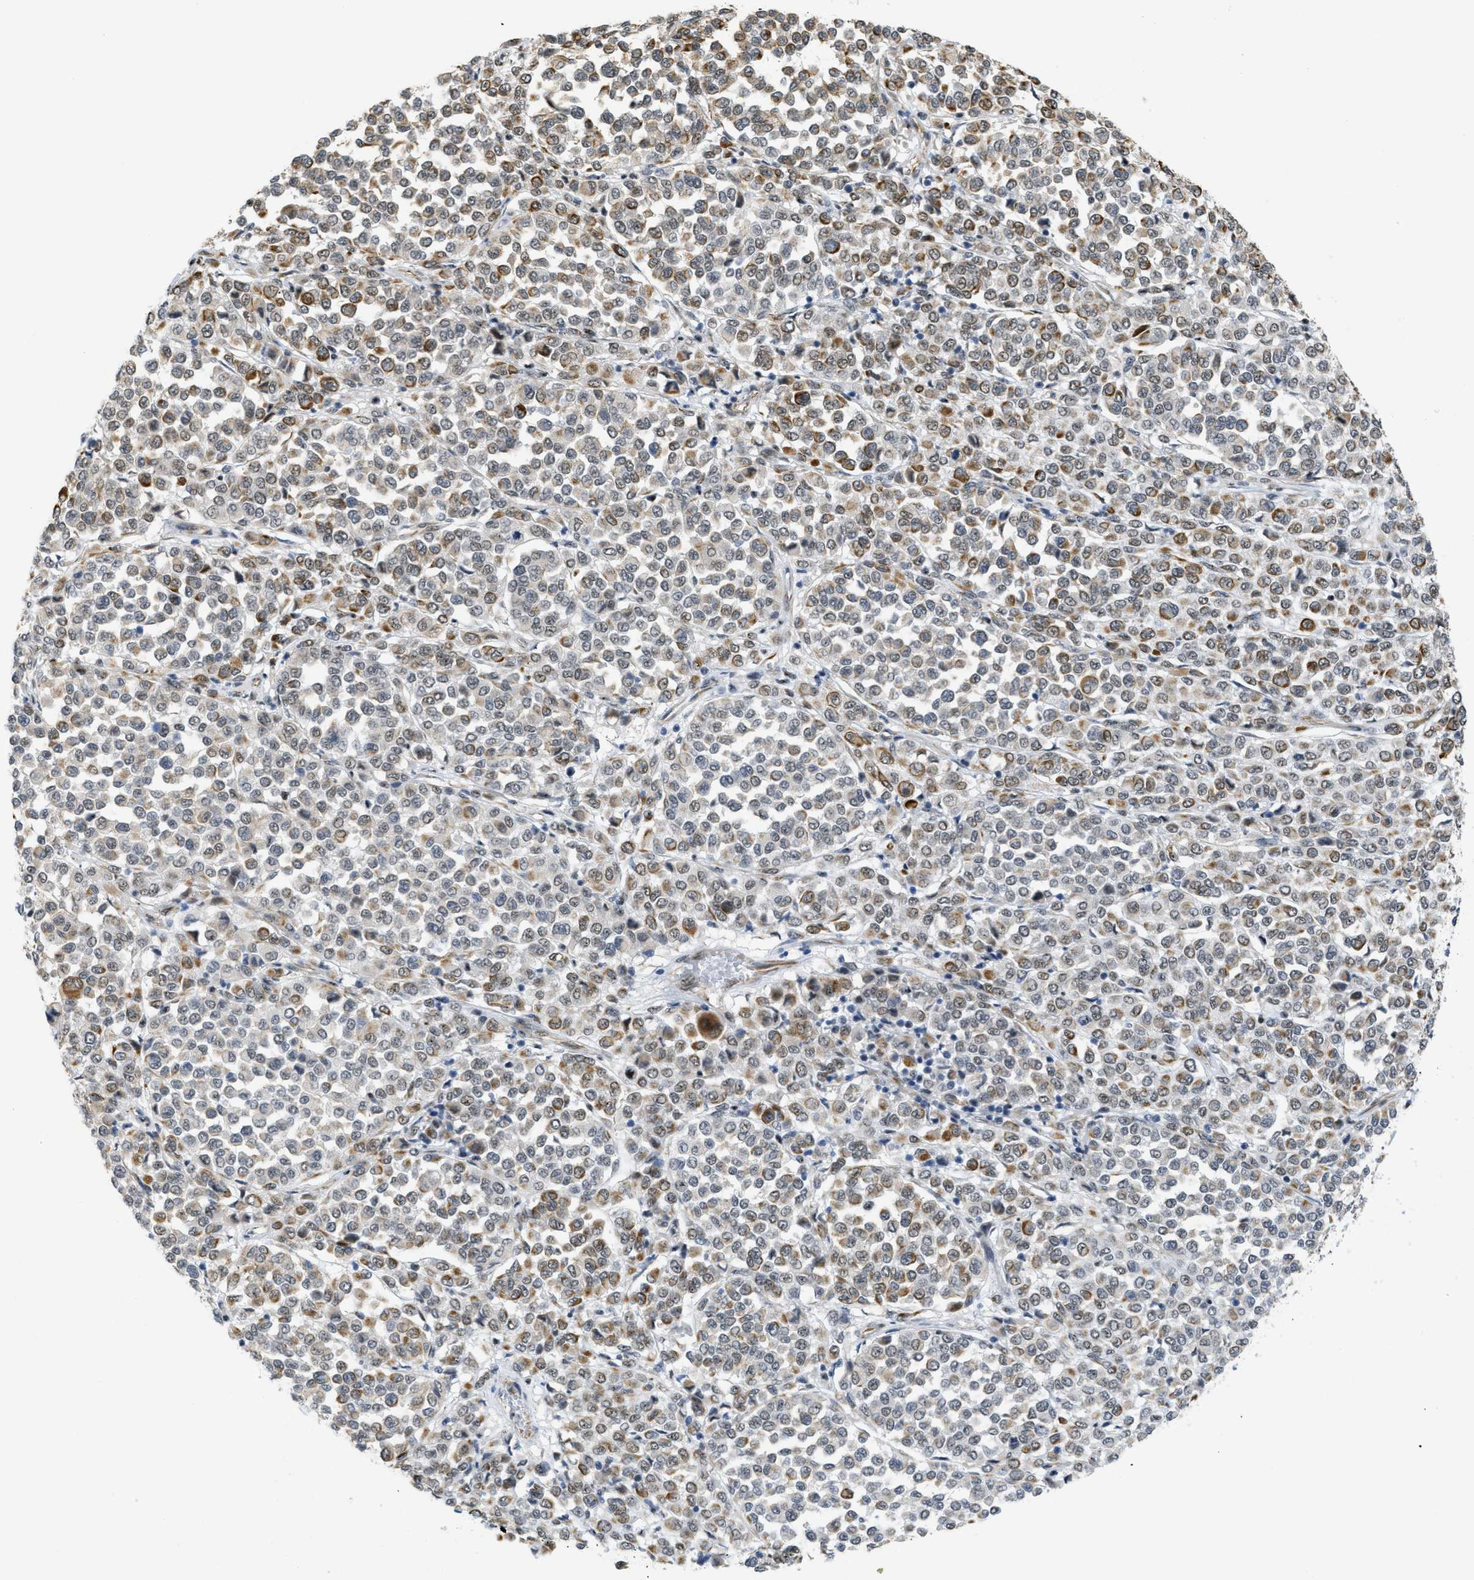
{"staining": {"intensity": "weak", "quantity": "25%-75%", "location": "cytoplasmic/membranous,nuclear"}, "tissue": "melanoma", "cell_type": "Tumor cells", "image_type": "cancer", "snomed": [{"axis": "morphology", "description": "Malignant melanoma, Metastatic site"}, {"axis": "topography", "description": "Pancreas"}], "caption": "Immunohistochemistry (IHC) (DAB) staining of malignant melanoma (metastatic site) displays weak cytoplasmic/membranous and nuclear protein positivity in about 25%-75% of tumor cells.", "gene": "LRRC8B", "patient": {"sex": "female", "age": 30}}